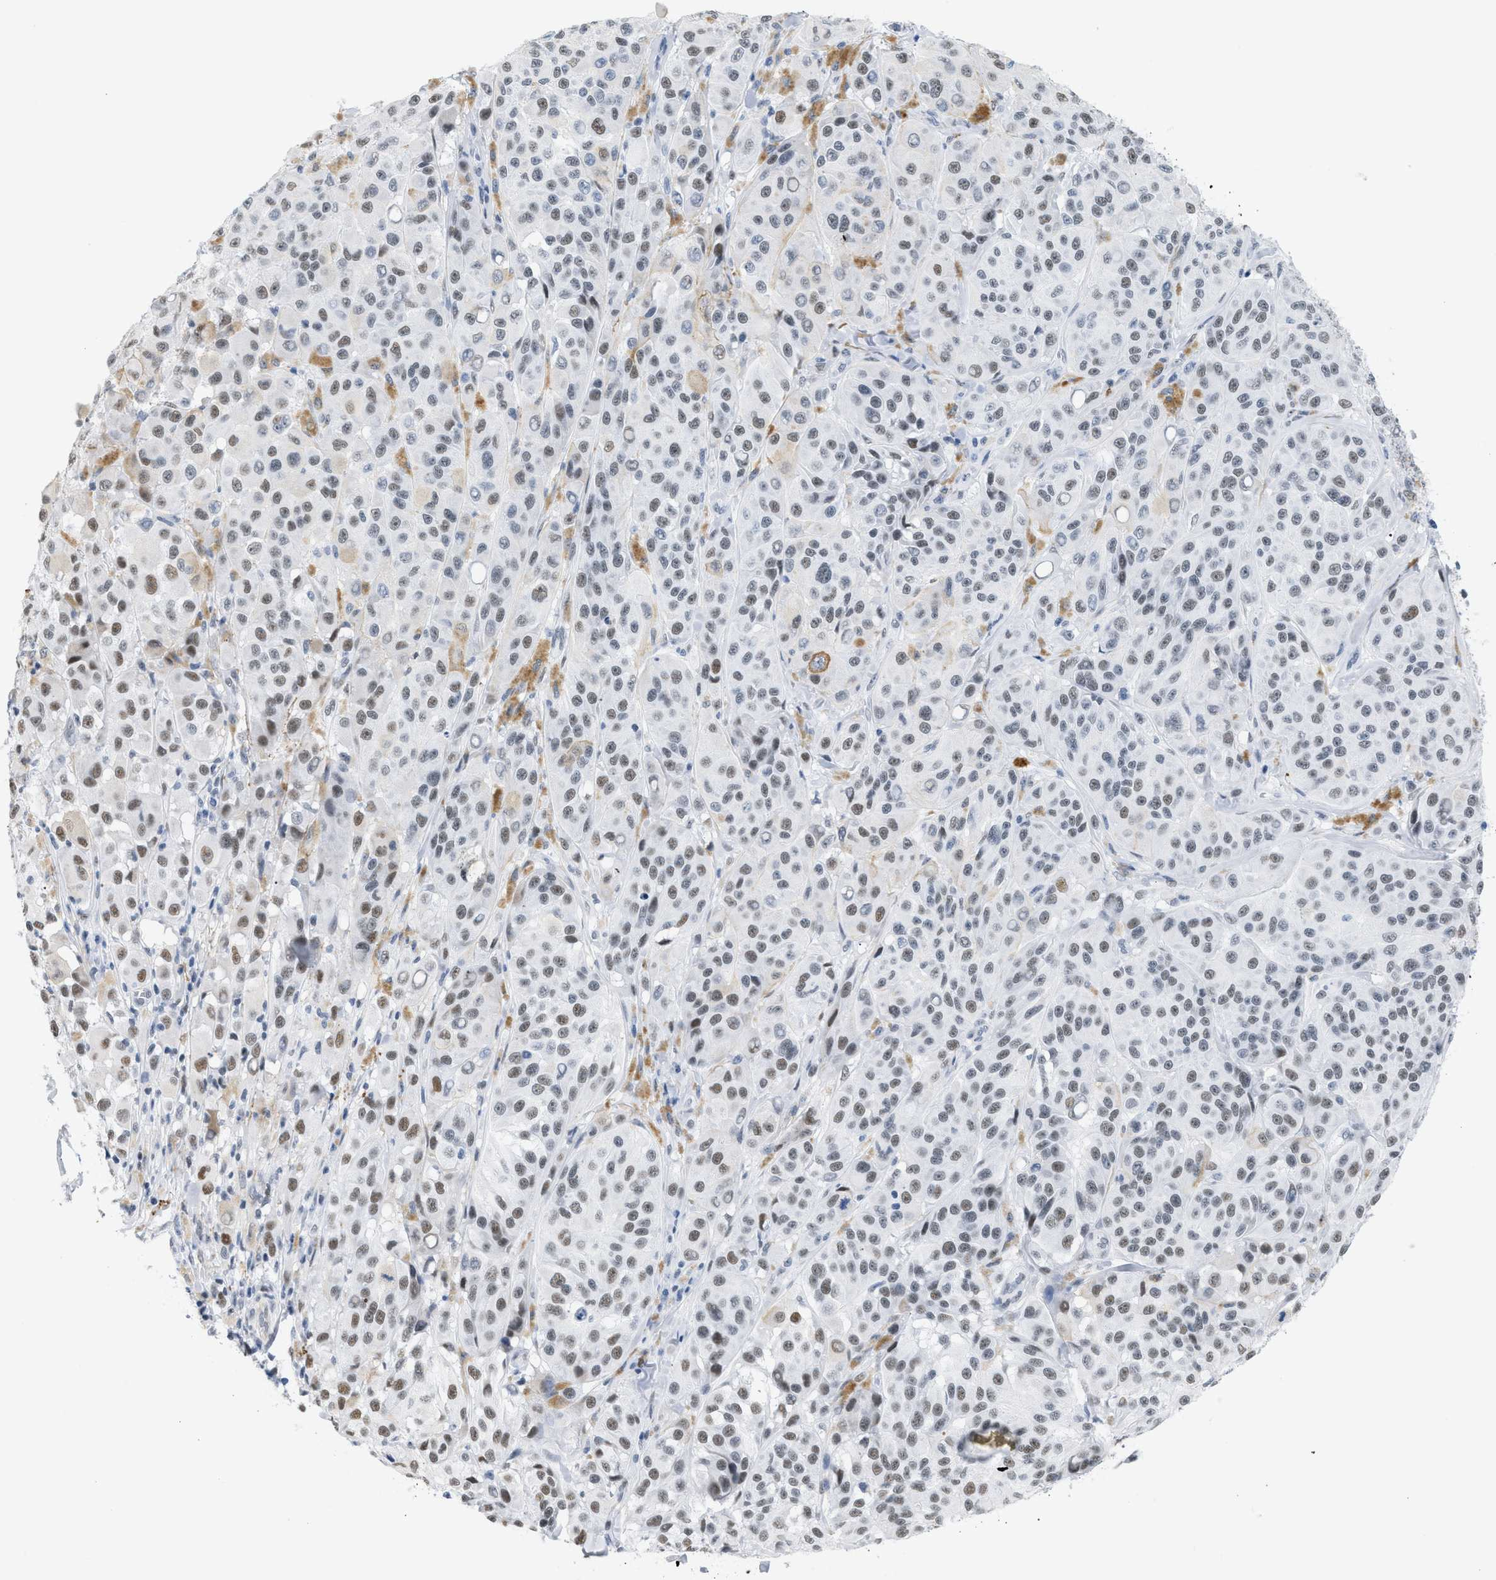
{"staining": {"intensity": "weak", "quantity": "25%-75%", "location": "nuclear"}, "tissue": "melanoma", "cell_type": "Tumor cells", "image_type": "cancer", "snomed": [{"axis": "morphology", "description": "Malignant melanoma, NOS"}, {"axis": "topography", "description": "Skin"}], "caption": "Melanoma stained with DAB immunohistochemistry (IHC) shows low levels of weak nuclear staining in approximately 25%-75% of tumor cells. (IHC, brightfield microscopy, high magnification).", "gene": "ELN", "patient": {"sex": "male", "age": 84}}